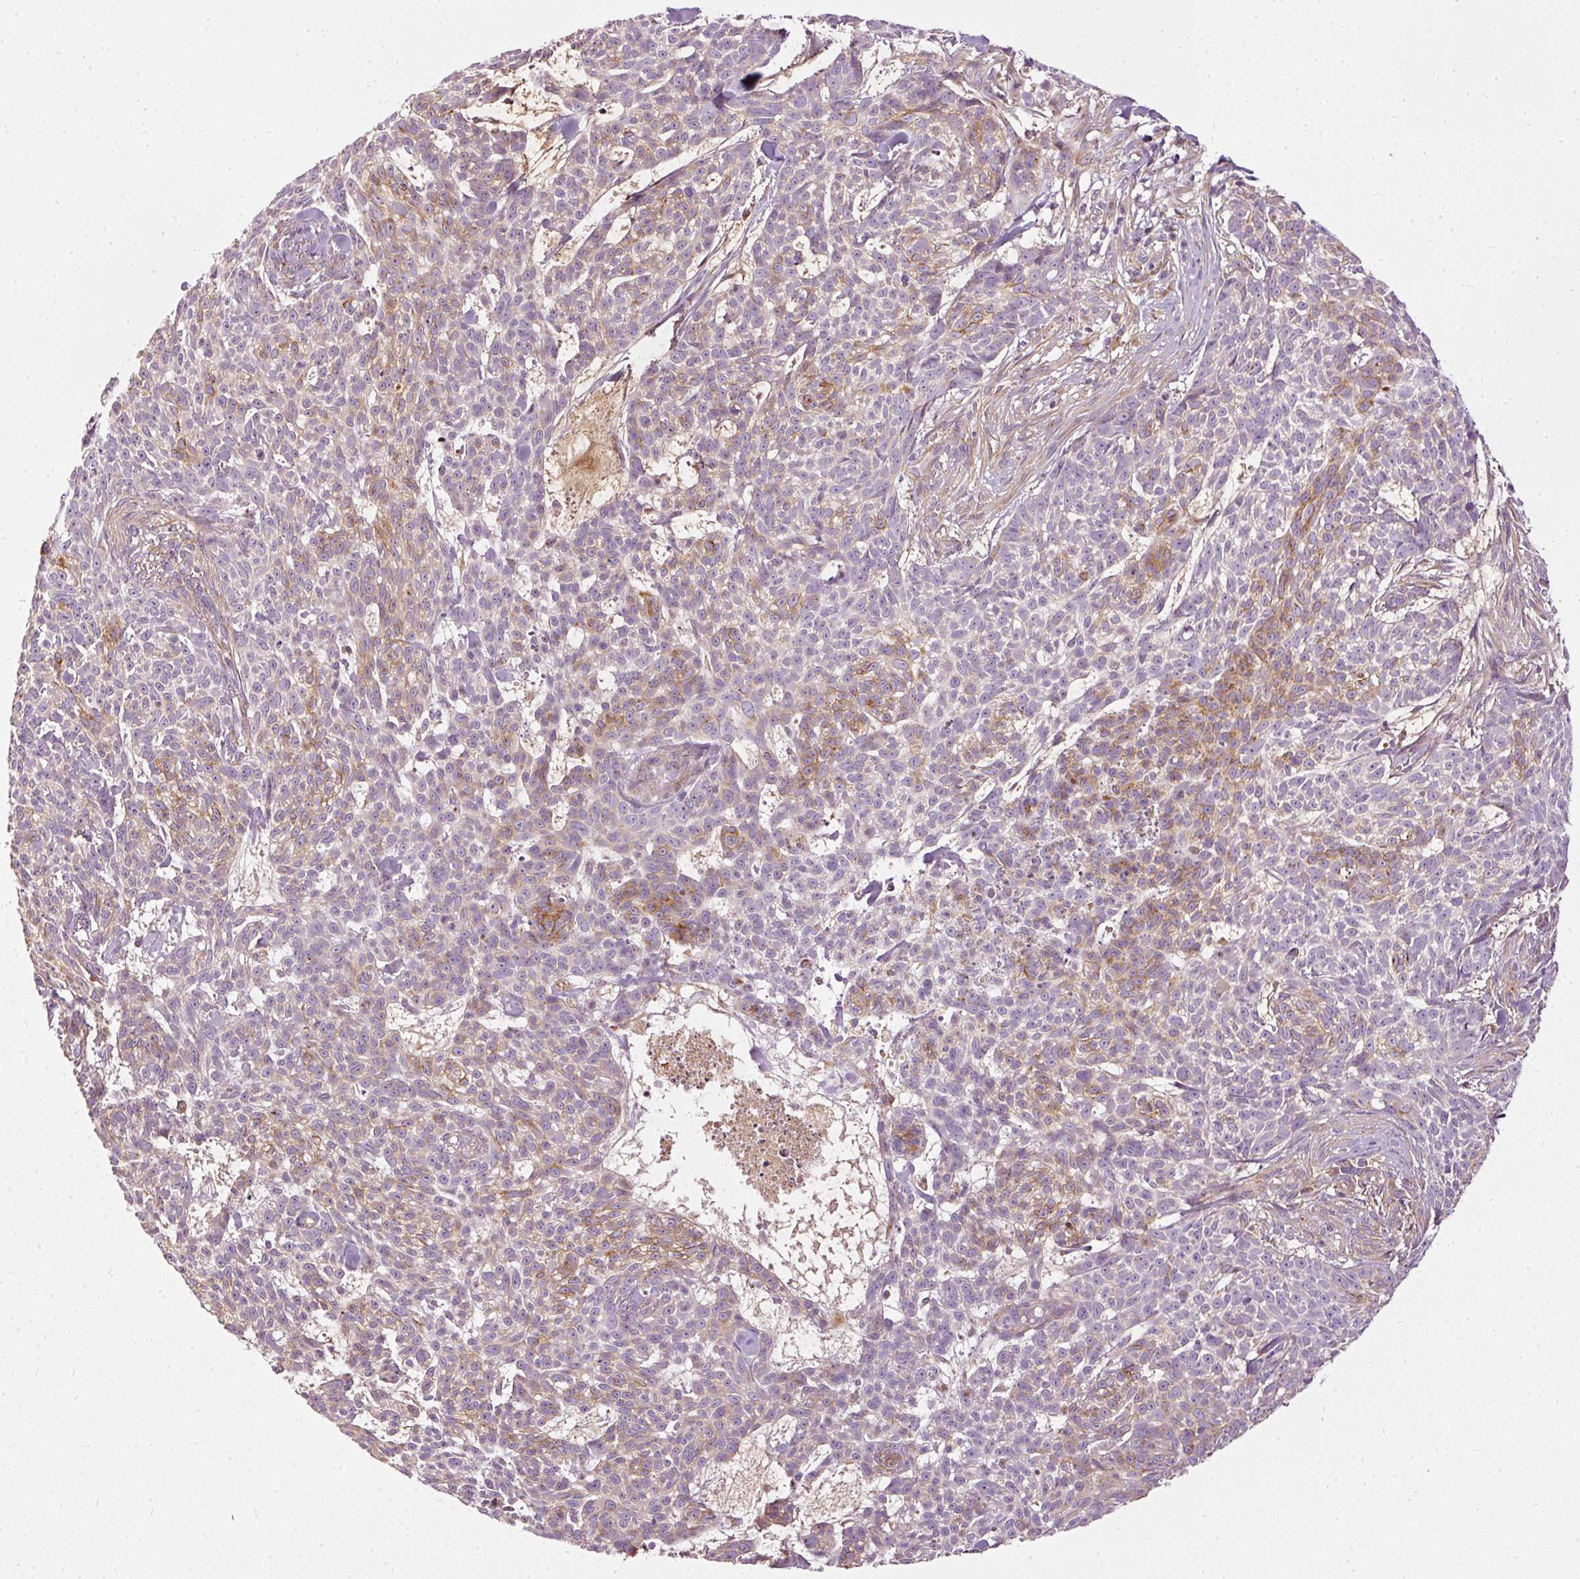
{"staining": {"intensity": "moderate", "quantity": "25%-75%", "location": "cytoplasmic/membranous"}, "tissue": "skin cancer", "cell_type": "Tumor cells", "image_type": "cancer", "snomed": [{"axis": "morphology", "description": "Basal cell carcinoma"}, {"axis": "topography", "description": "Skin"}], "caption": "Immunohistochemistry (IHC) (DAB) staining of human basal cell carcinoma (skin) shows moderate cytoplasmic/membranous protein positivity in about 25%-75% of tumor cells. Nuclei are stained in blue.", "gene": "PAQR9", "patient": {"sex": "female", "age": 93}}